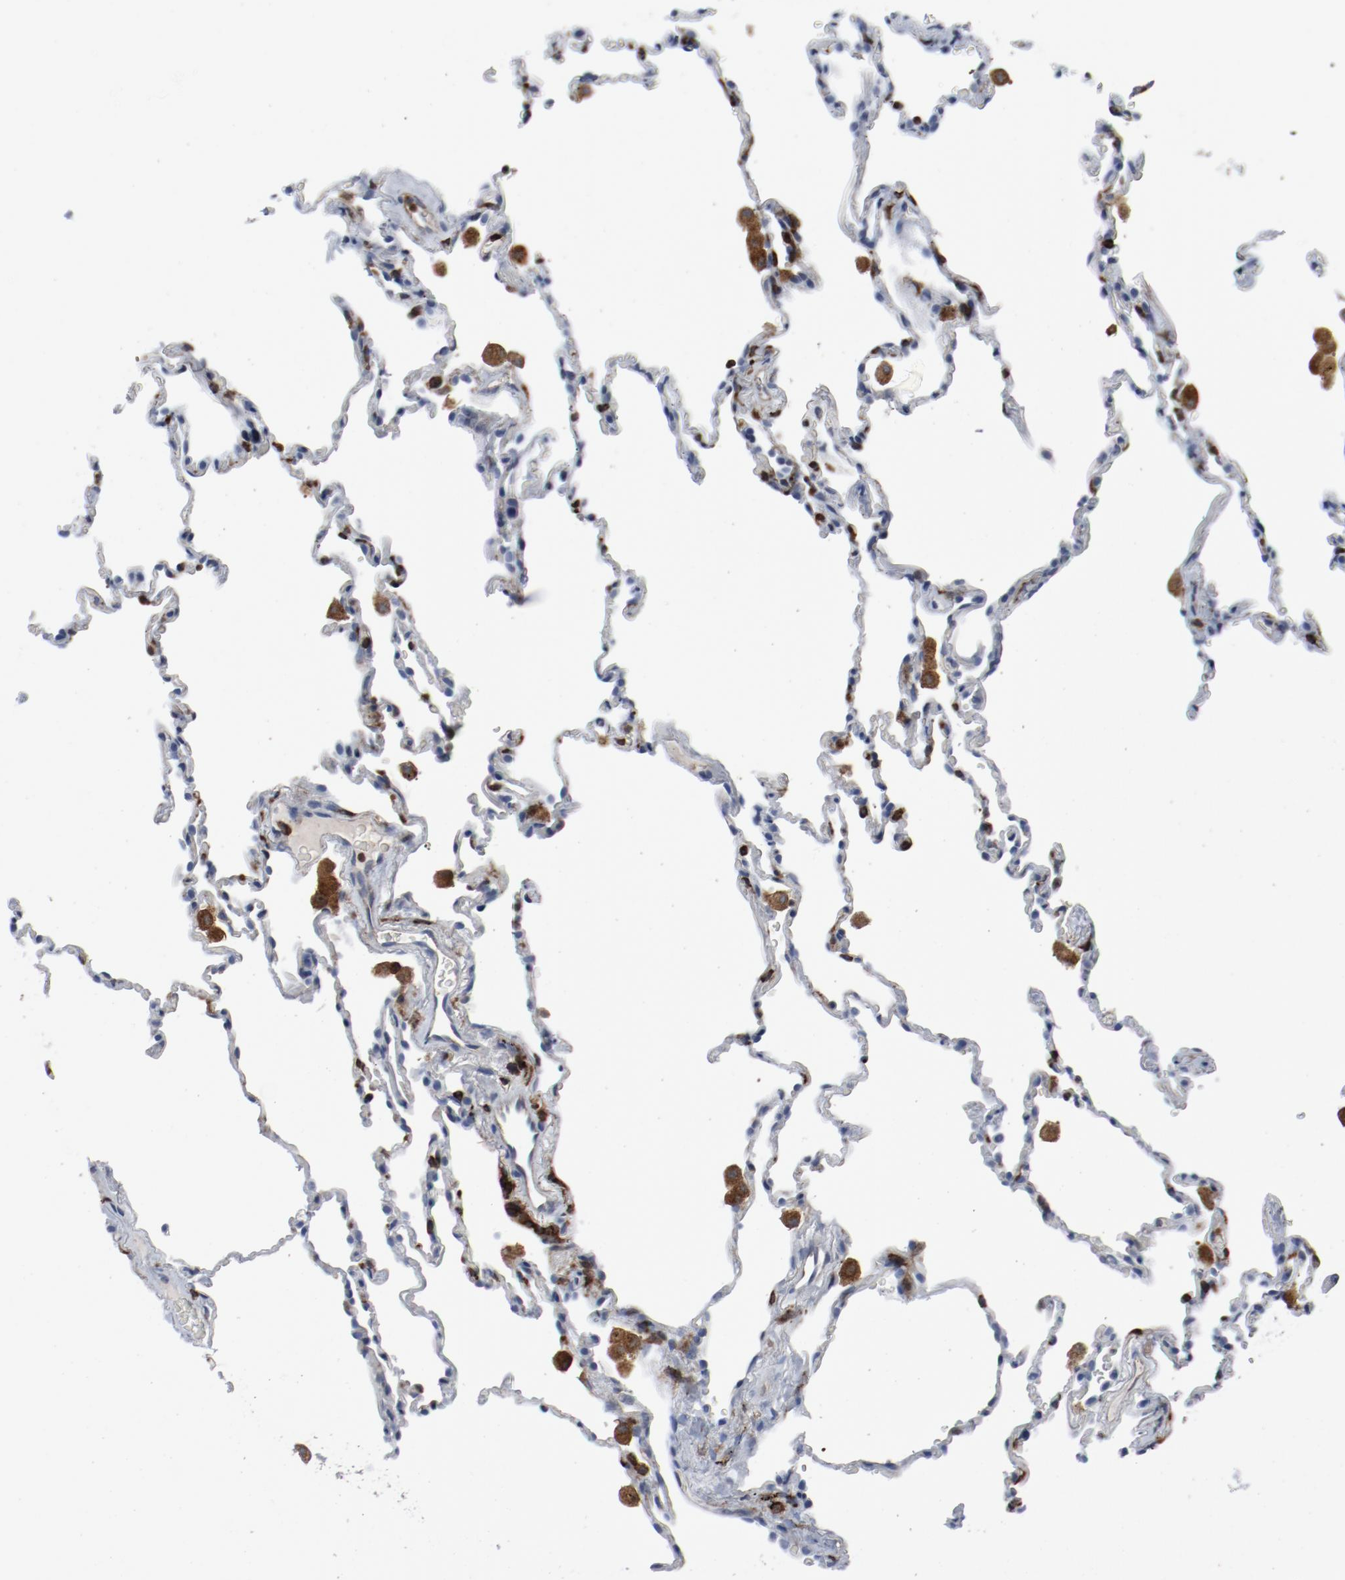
{"staining": {"intensity": "strong", "quantity": "<25%", "location": "cytoplasmic/membranous"}, "tissue": "lung", "cell_type": "Alveolar cells", "image_type": "normal", "snomed": [{"axis": "morphology", "description": "Normal tissue, NOS"}, {"axis": "morphology", "description": "Soft tissue tumor metastatic"}, {"axis": "topography", "description": "Lung"}], "caption": "Strong cytoplasmic/membranous expression for a protein is identified in approximately <25% of alveolar cells of benign lung using immunohistochemistry.", "gene": "LCP2", "patient": {"sex": "male", "age": 59}}